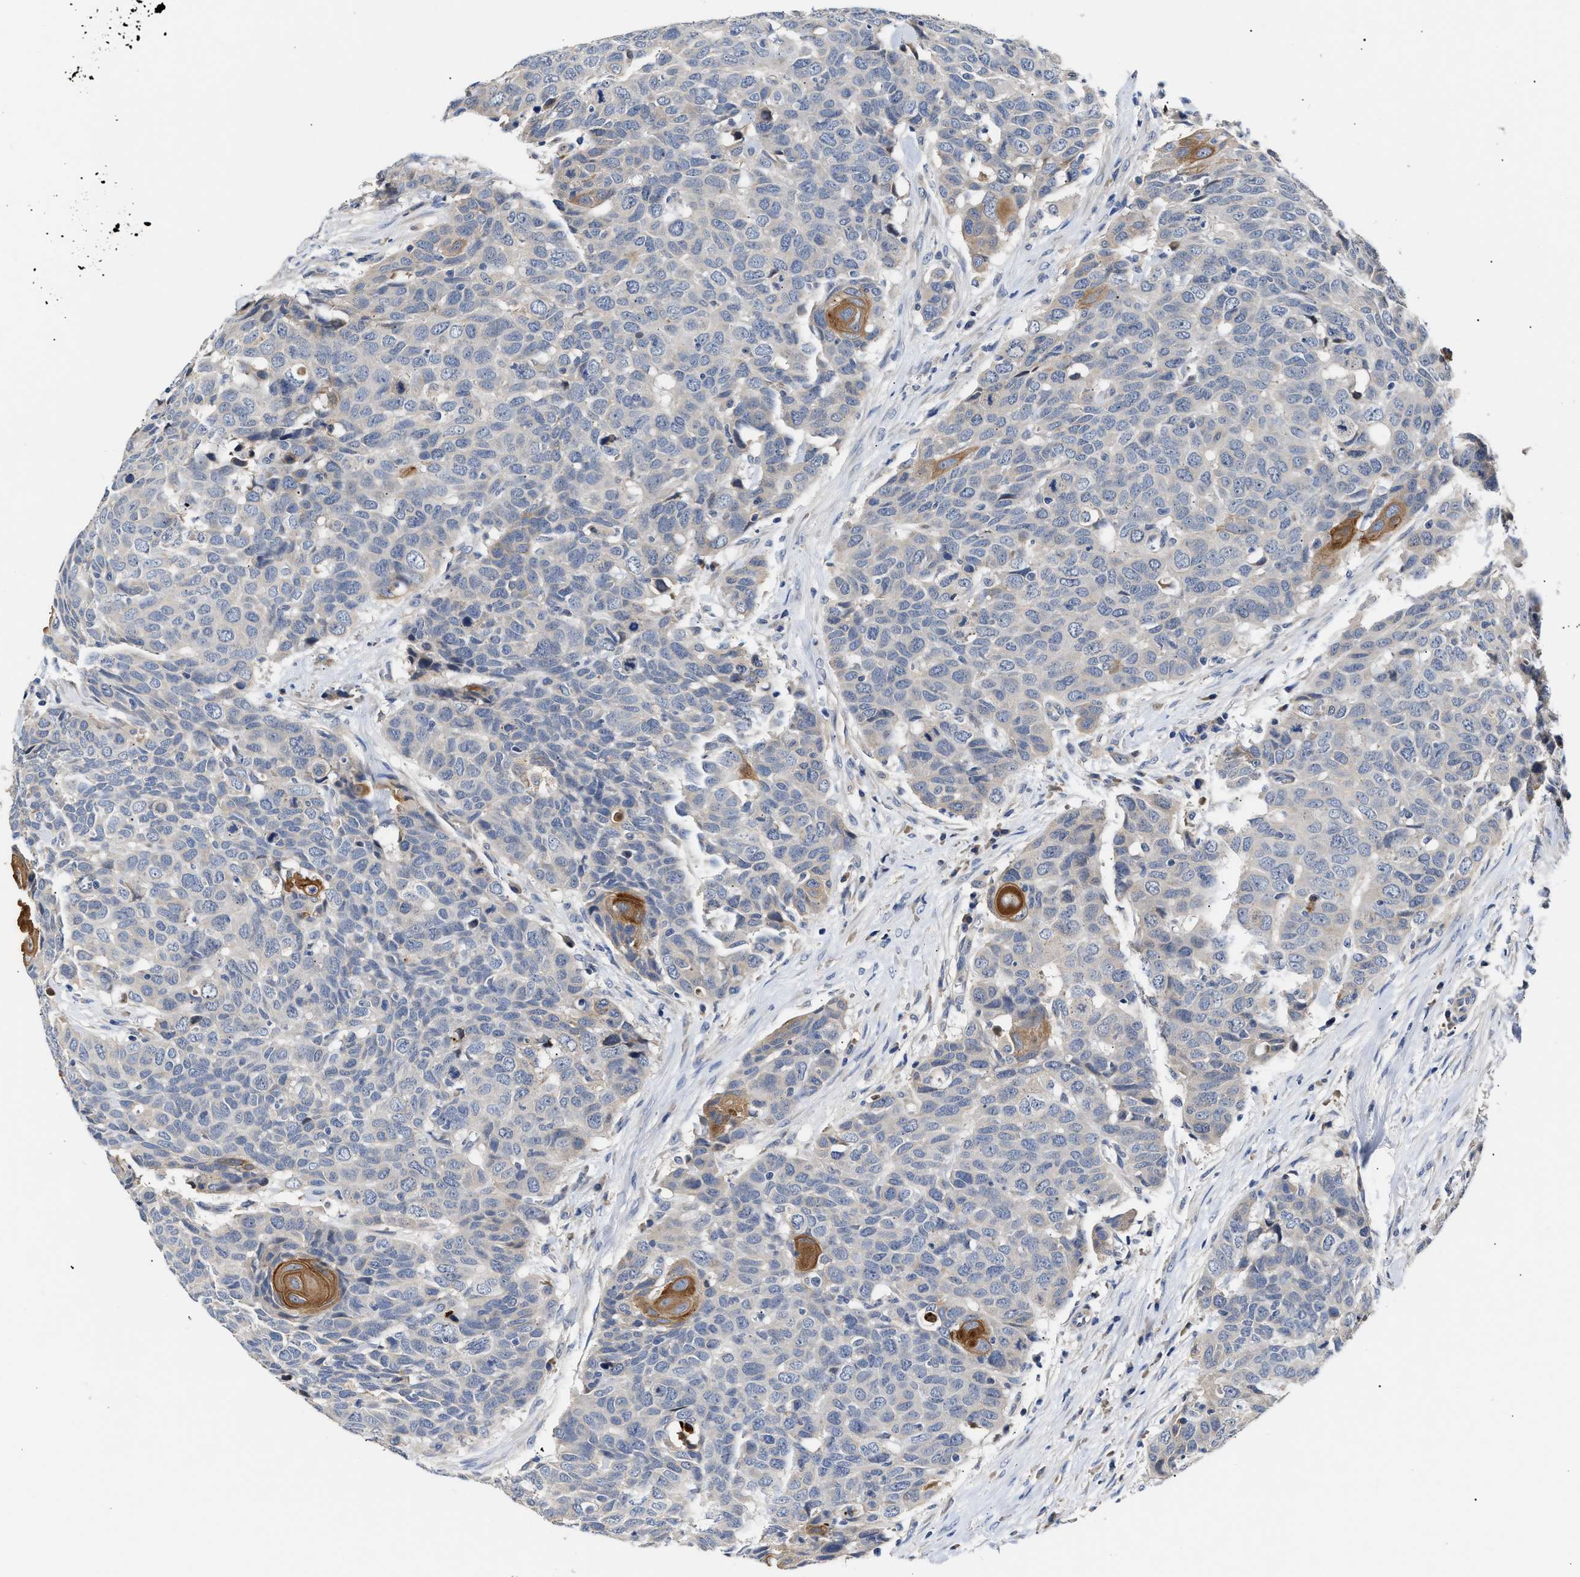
{"staining": {"intensity": "moderate", "quantity": "<25%", "location": "cytoplasmic/membranous"}, "tissue": "head and neck cancer", "cell_type": "Tumor cells", "image_type": "cancer", "snomed": [{"axis": "morphology", "description": "Squamous cell carcinoma, NOS"}, {"axis": "topography", "description": "Head-Neck"}], "caption": "The immunohistochemical stain highlights moderate cytoplasmic/membranous staining in tumor cells of head and neck cancer tissue.", "gene": "CCDC146", "patient": {"sex": "male", "age": 66}}